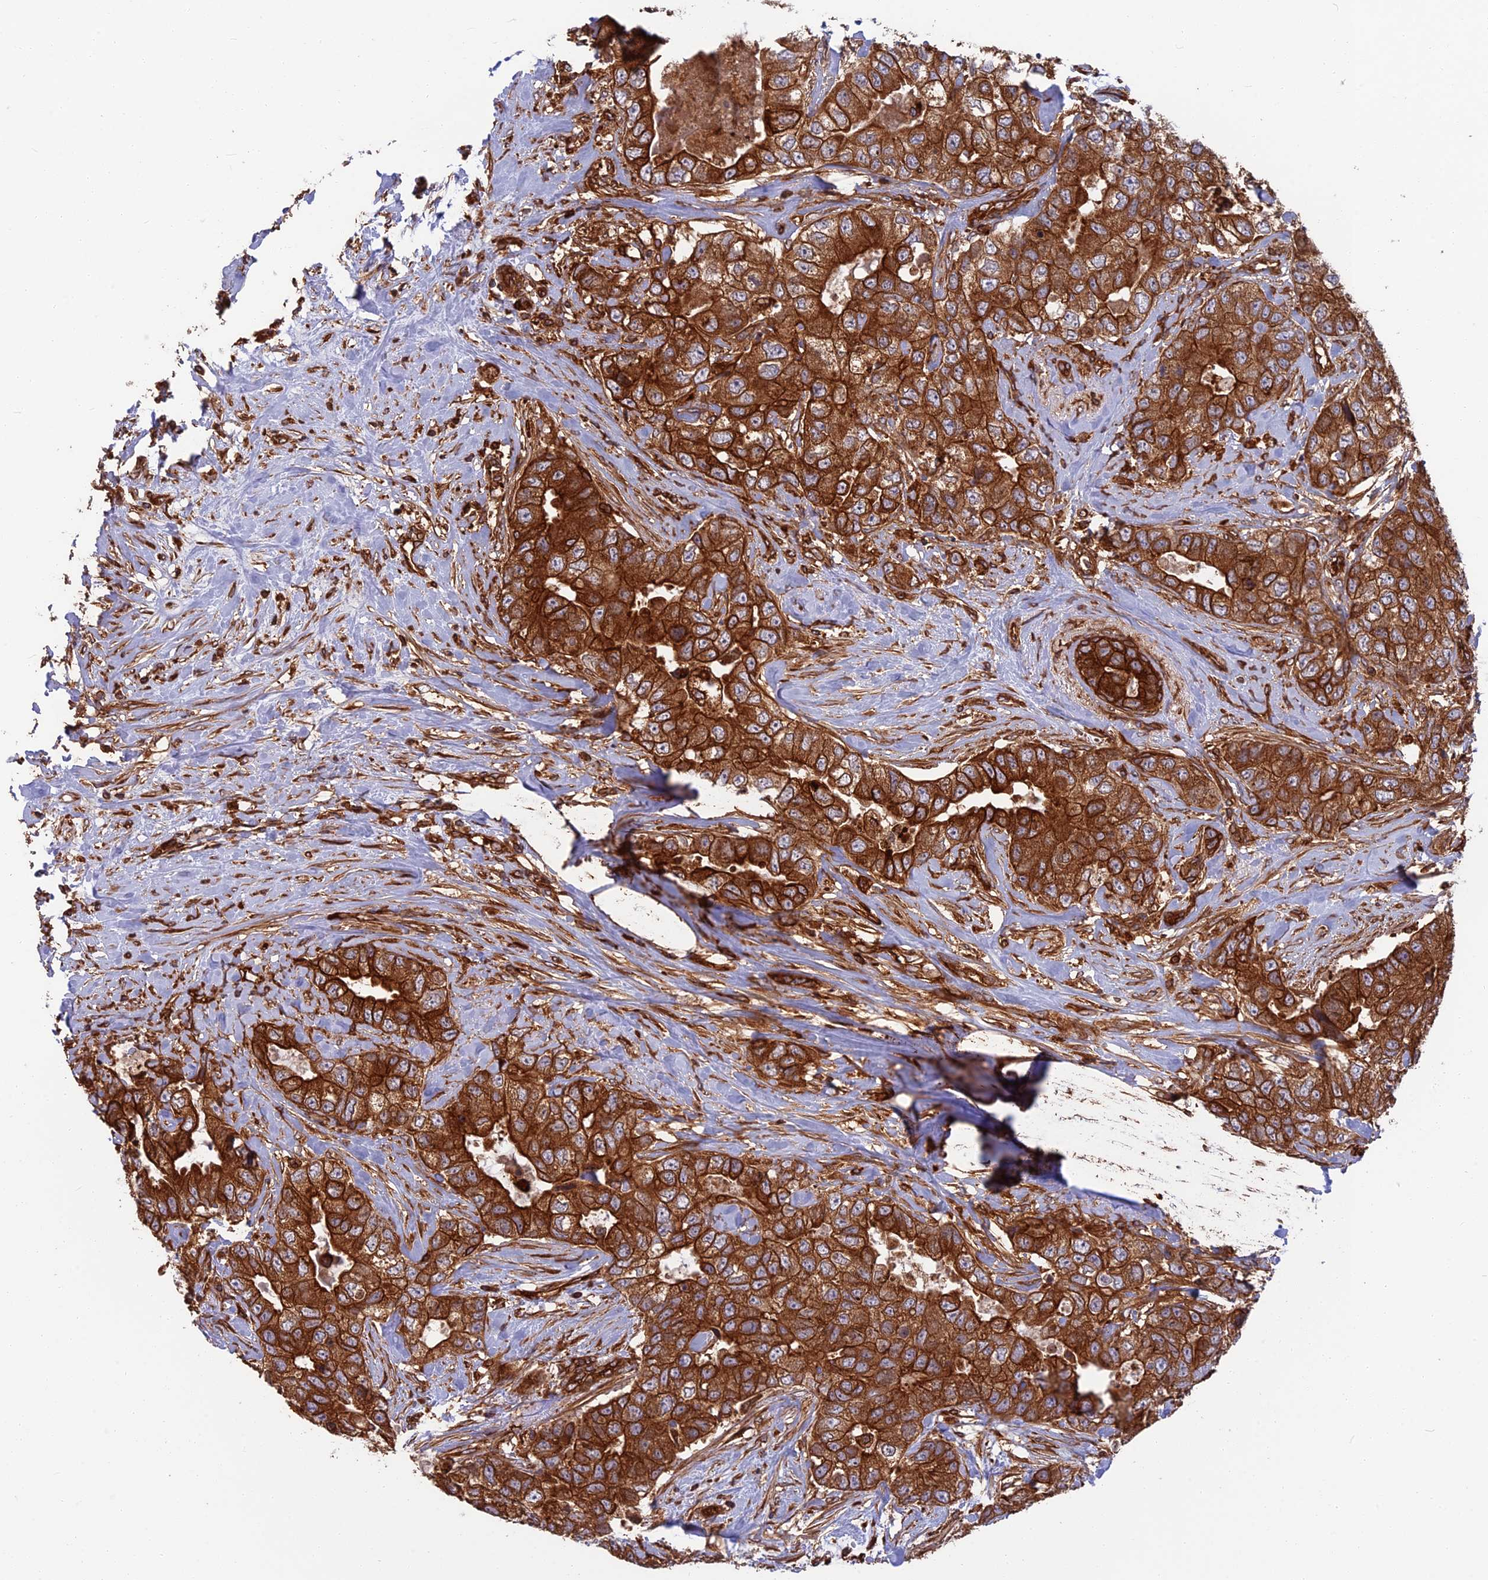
{"staining": {"intensity": "strong", "quantity": ">75%", "location": "cytoplasmic/membranous"}, "tissue": "breast cancer", "cell_type": "Tumor cells", "image_type": "cancer", "snomed": [{"axis": "morphology", "description": "Duct carcinoma"}, {"axis": "topography", "description": "Breast"}], "caption": "Strong cytoplasmic/membranous protein positivity is appreciated in about >75% of tumor cells in intraductal carcinoma (breast).", "gene": "WDR1", "patient": {"sex": "female", "age": 62}}